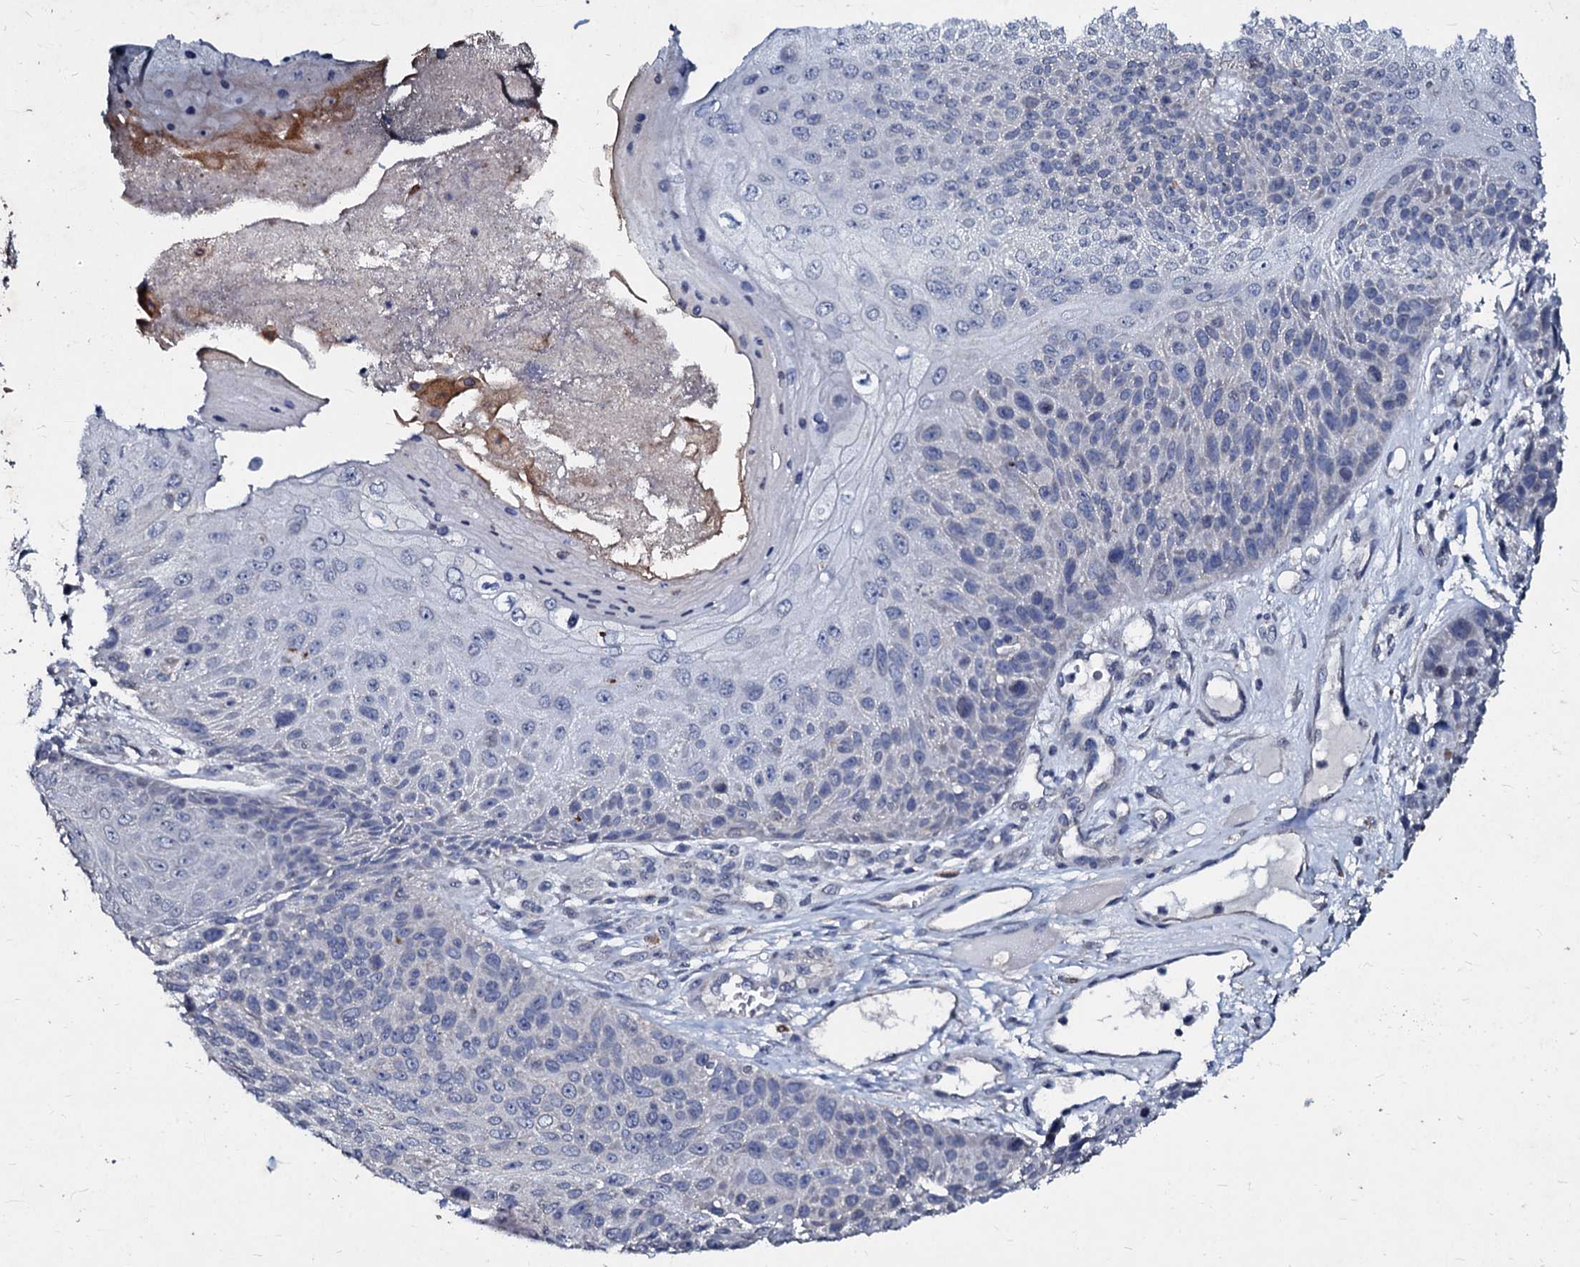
{"staining": {"intensity": "negative", "quantity": "none", "location": "none"}, "tissue": "skin cancer", "cell_type": "Tumor cells", "image_type": "cancer", "snomed": [{"axis": "morphology", "description": "Squamous cell carcinoma, NOS"}, {"axis": "topography", "description": "Skin"}], "caption": "Immunohistochemistry (IHC) micrograph of skin squamous cell carcinoma stained for a protein (brown), which reveals no staining in tumor cells.", "gene": "SLC37A4", "patient": {"sex": "female", "age": 88}}